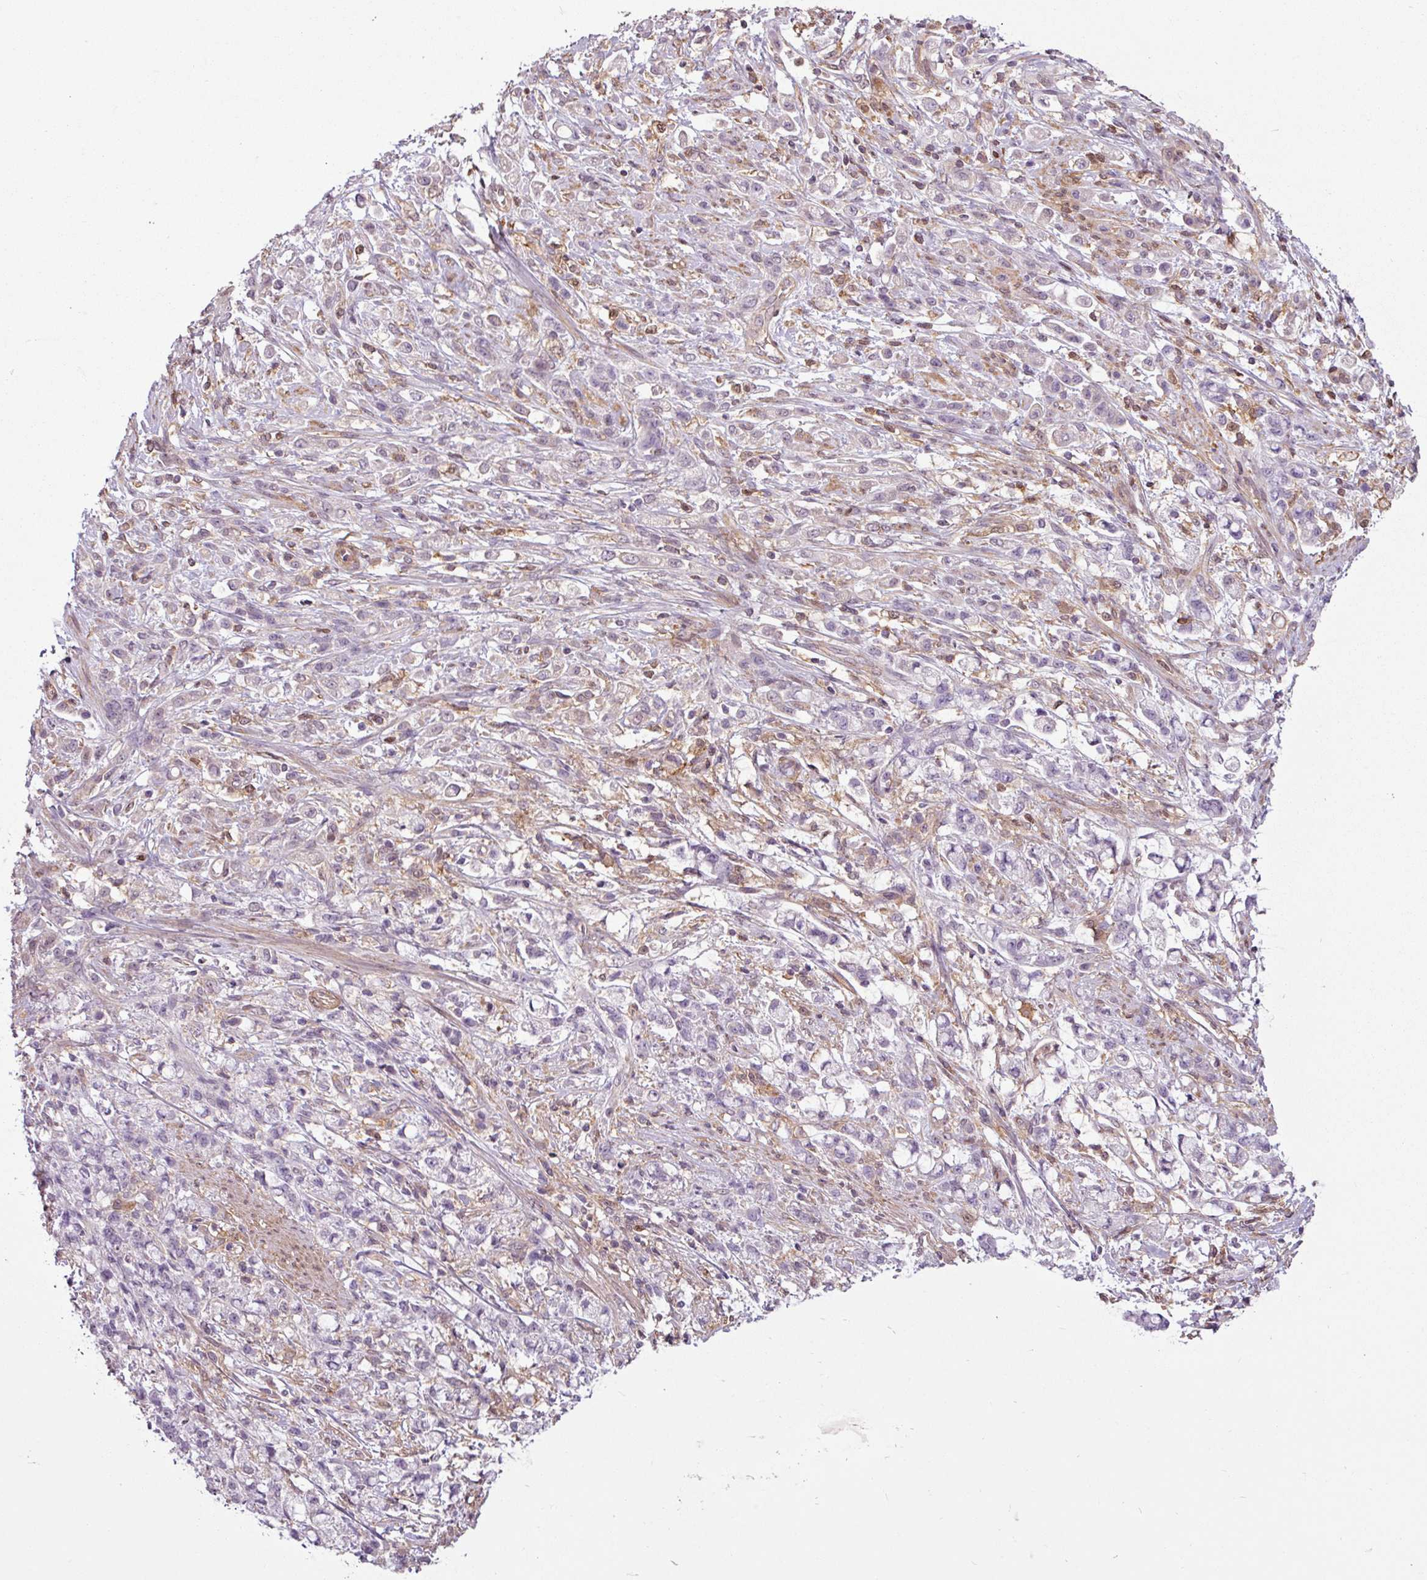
{"staining": {"intensity": "negative", "quantity": "none", "location": "none"}, "tissue": "stomach cancer", "cell_type": "Tumor cells", "image_type": "cancer", "snomed": [{"axis": "morphology", "description": "Adenocarcinoma, NOS"}, {"axis": "topography", "description": "Stomach"}], "caption": "Immunohistochemical staining of stomach cancer exhibits no significant staining in tumor cells. (Stains: DAB immunohistochemistry (IHC) with hematoxylin counter stain, Microscopy: brightfield microscopy at high magnification).", "gene": "SH3BGRL", "patient": {"sex": "female", "age": 60}}